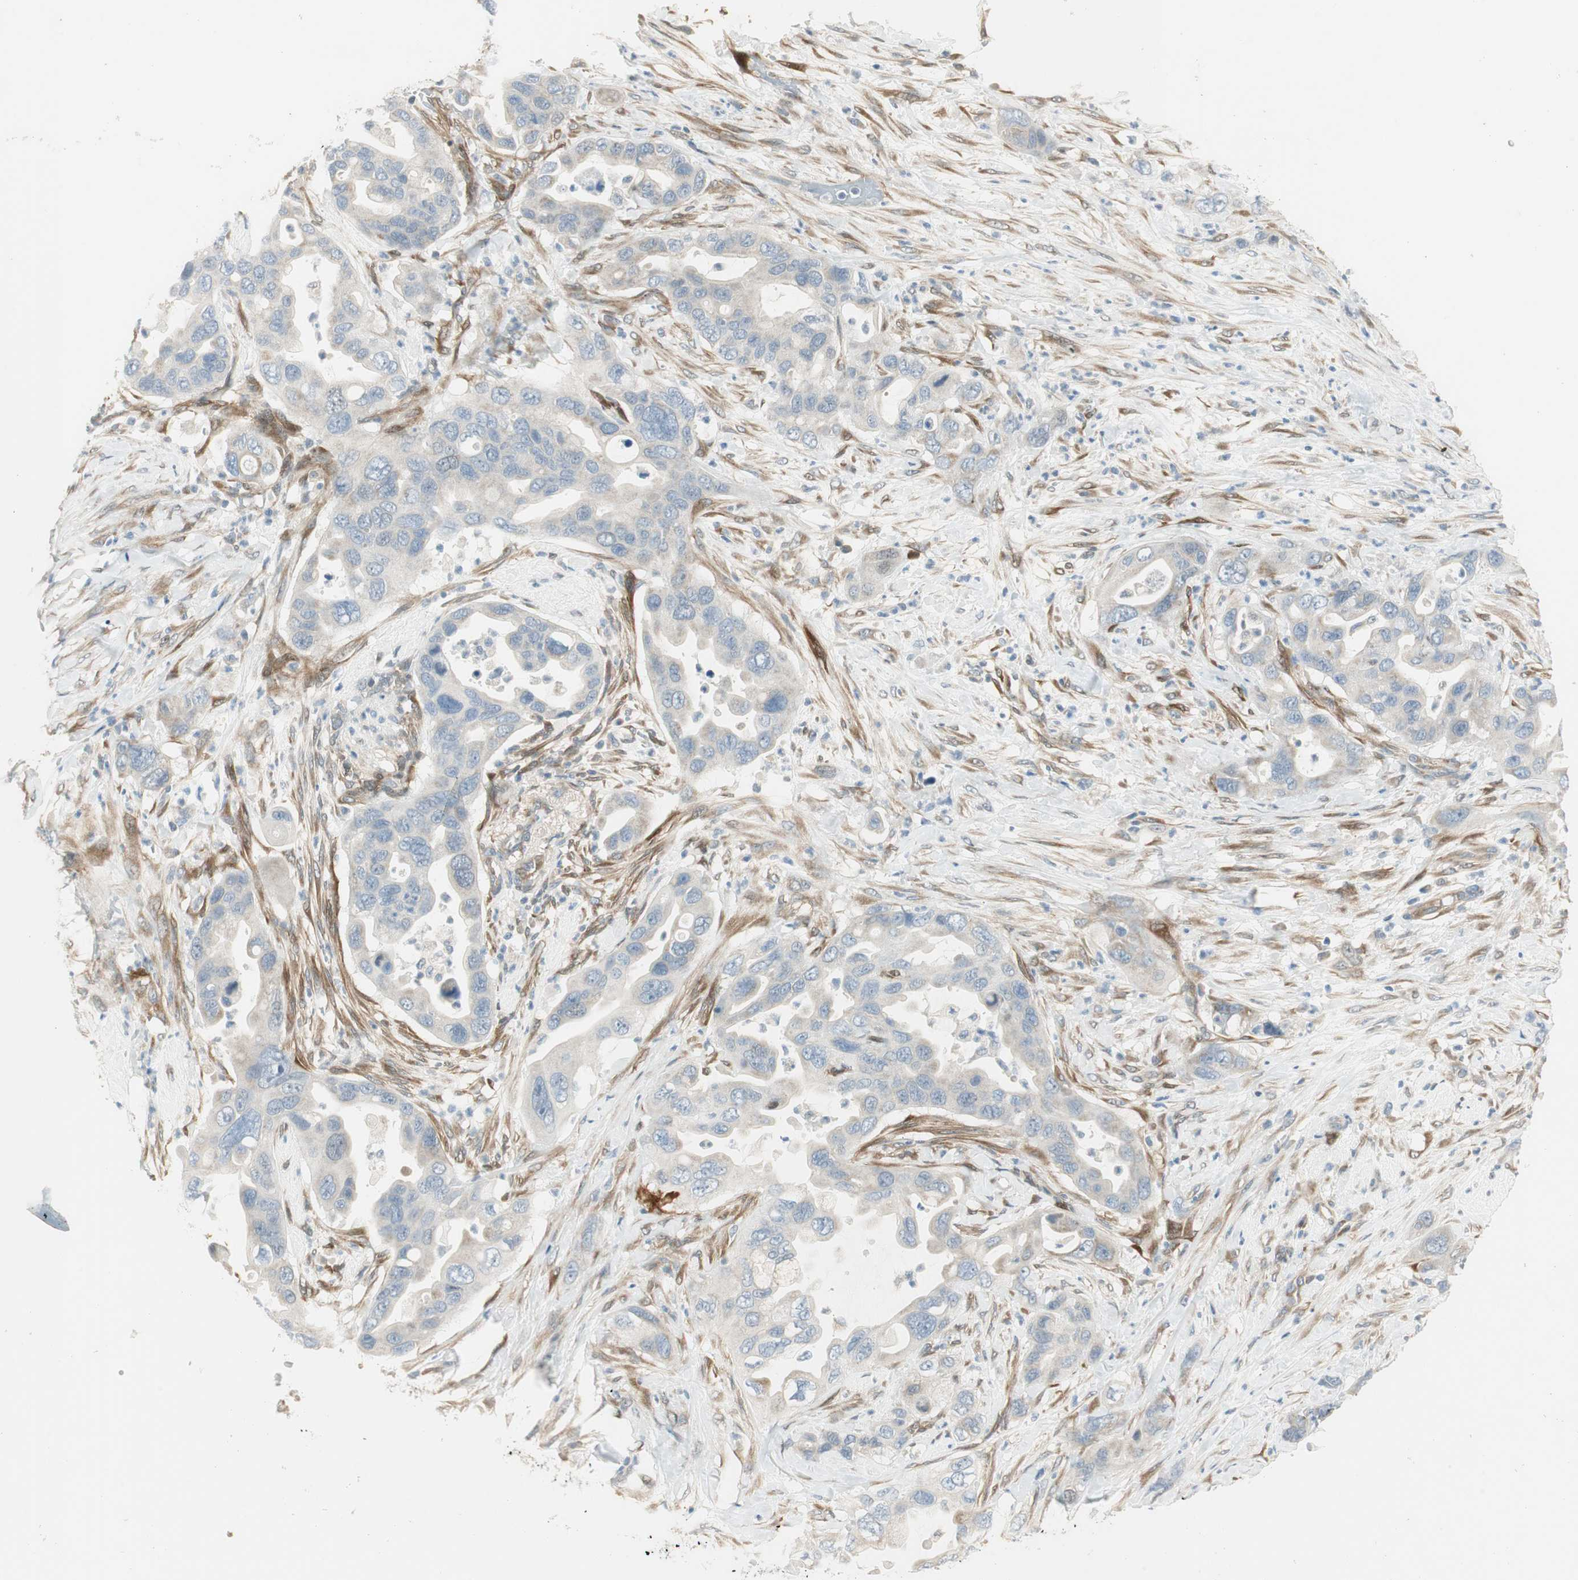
{"staining": {"intensity": "negative", "quantity": "none", "location": "none"}, "tissue": "pancreatic cancer", "cell_type": "Tumor cells", "image_type": "cancer", "snomed": [{"axis": "morphology", "description": "Adenocarcinoma, NOS"}, {"axis": "topography", "description": "Pancreas"}], "caption": "Image shows no protein expression in tumor cells of adenocarcinoma (pancreatic) tissue. (Immunohistochemistry (ihc), brightfield microscopy, high magnification).", "gene": "STON1-GTF2A1L", "patient": {"sex": "female", "age": 71}}